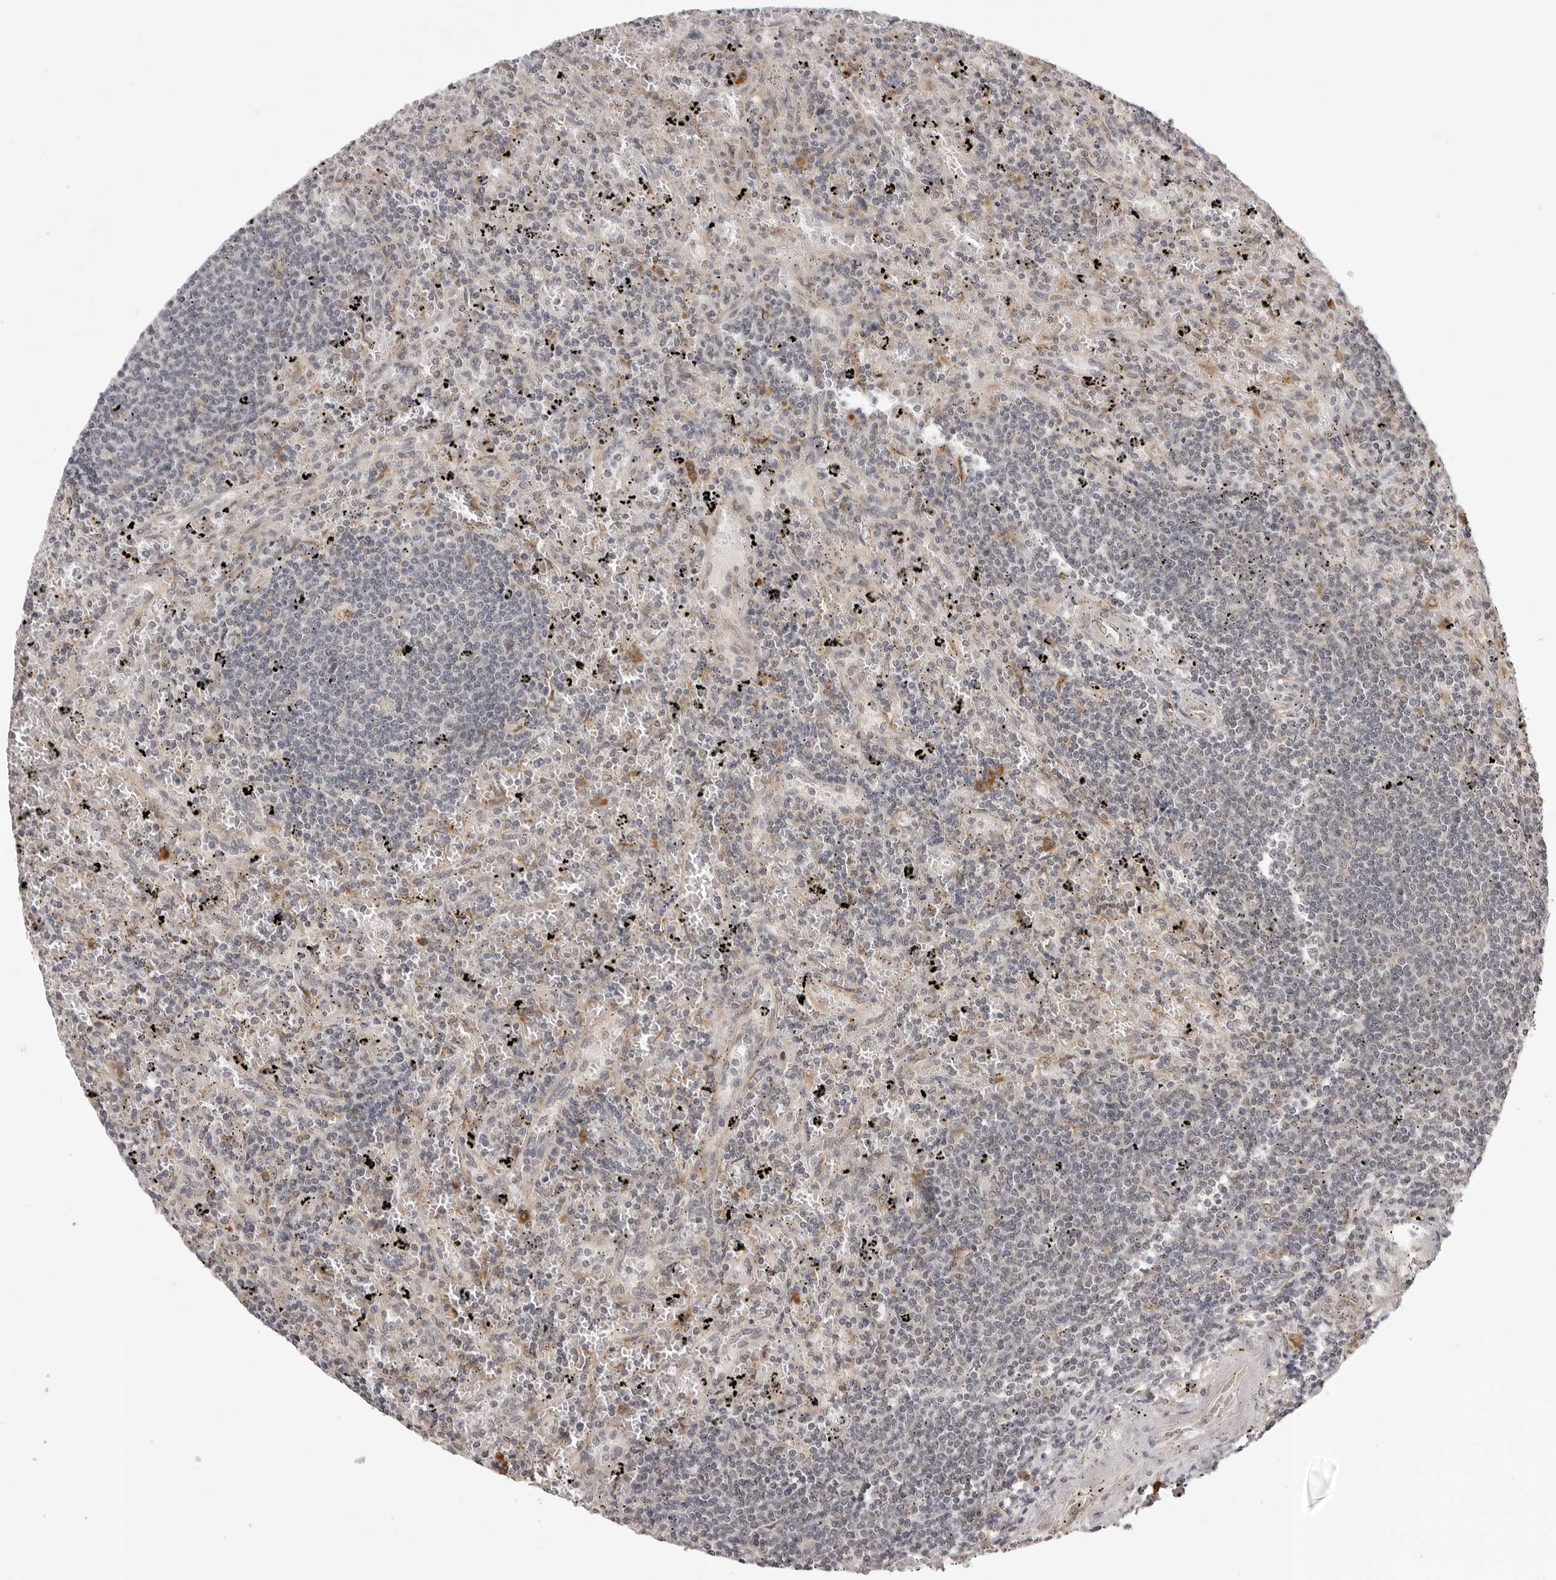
{"staining": {"intensity": "negative", "quantity": "none", "location": "none"}, "tissue": "lymphoma", "cell_type": "Tumor cells", "image_type": "cancer", "snomed": [{"axis": "morphology", "description": "Malignant lymphoma, non-Hodgkin's type, Low grade"}, {"axis": "topography", "description": "Spleen"}], "caption": "Tumor cells show no significant protein staining in malignant lymphoma, non-Hodgkin's type (low-grade). (Brightfield microscopy of DAB (3,3'-diaminobenzidine) immunohistochemistry (IHC) at high magnification).", "gene": "ZC3H11A", "patient": {"sex": "male", "age": 76}}